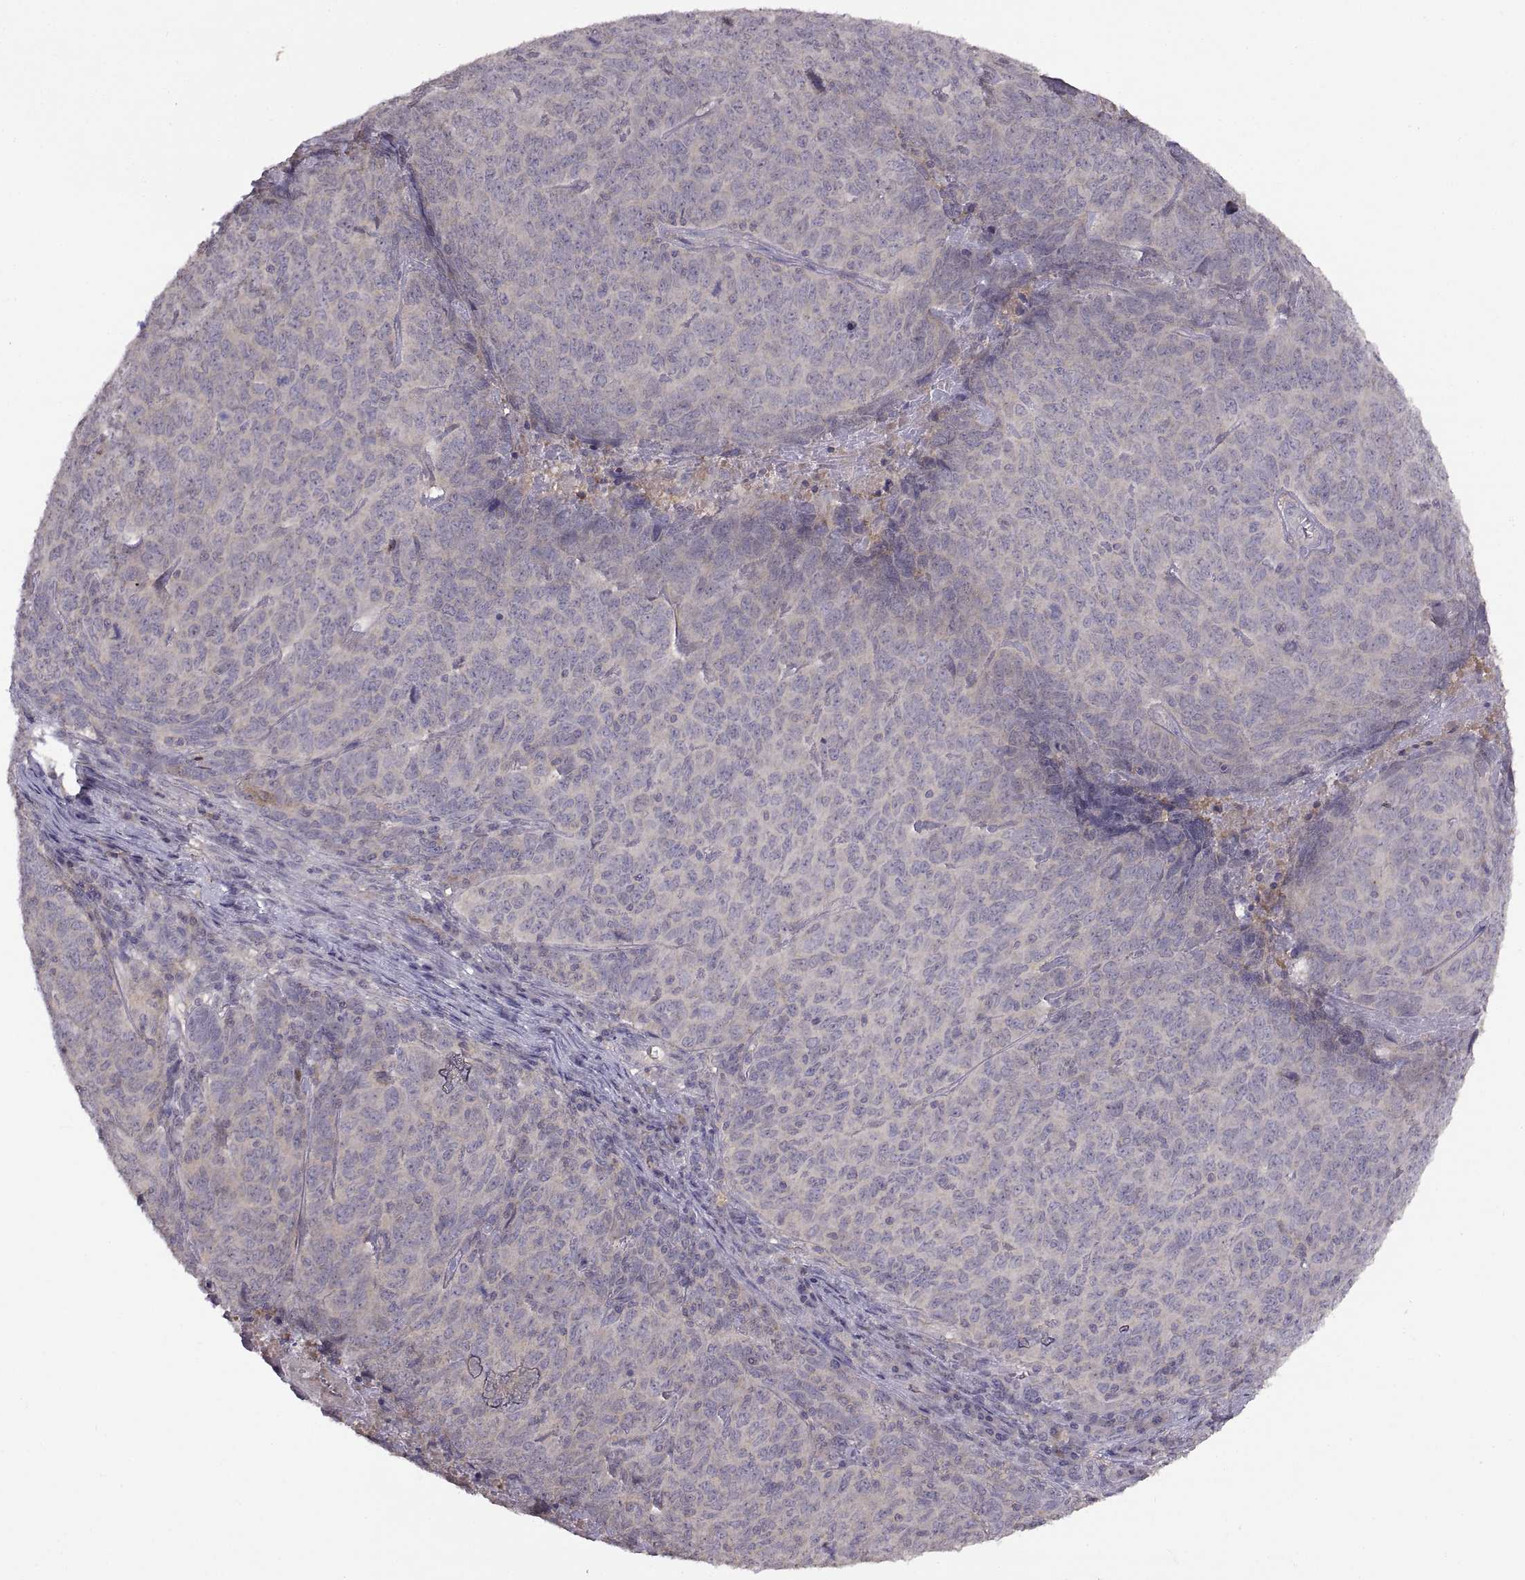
{"staining": {"intensity": "negative", "quantity": "none", "location": "none"}, "tissue": "skin cancer", "cell_type": "Tumor cells", "image_type": "cancer", "snomed": [{"axis": "morphology", "description": "Squamous cell carcinoma, NOS"}, {"axis": "topography", "description": "Skin"}, {"axis": "topography", "description": "Anal"}], "caption": "Immunohistochemistry (IHC) histopathology image of human skin squamous cell carcinoma stained for a protein (brown), which demonstrates no positivity in tumor cells.", "gene": "NMNAT2", "patient": {"sex": "female", "age": 51}}